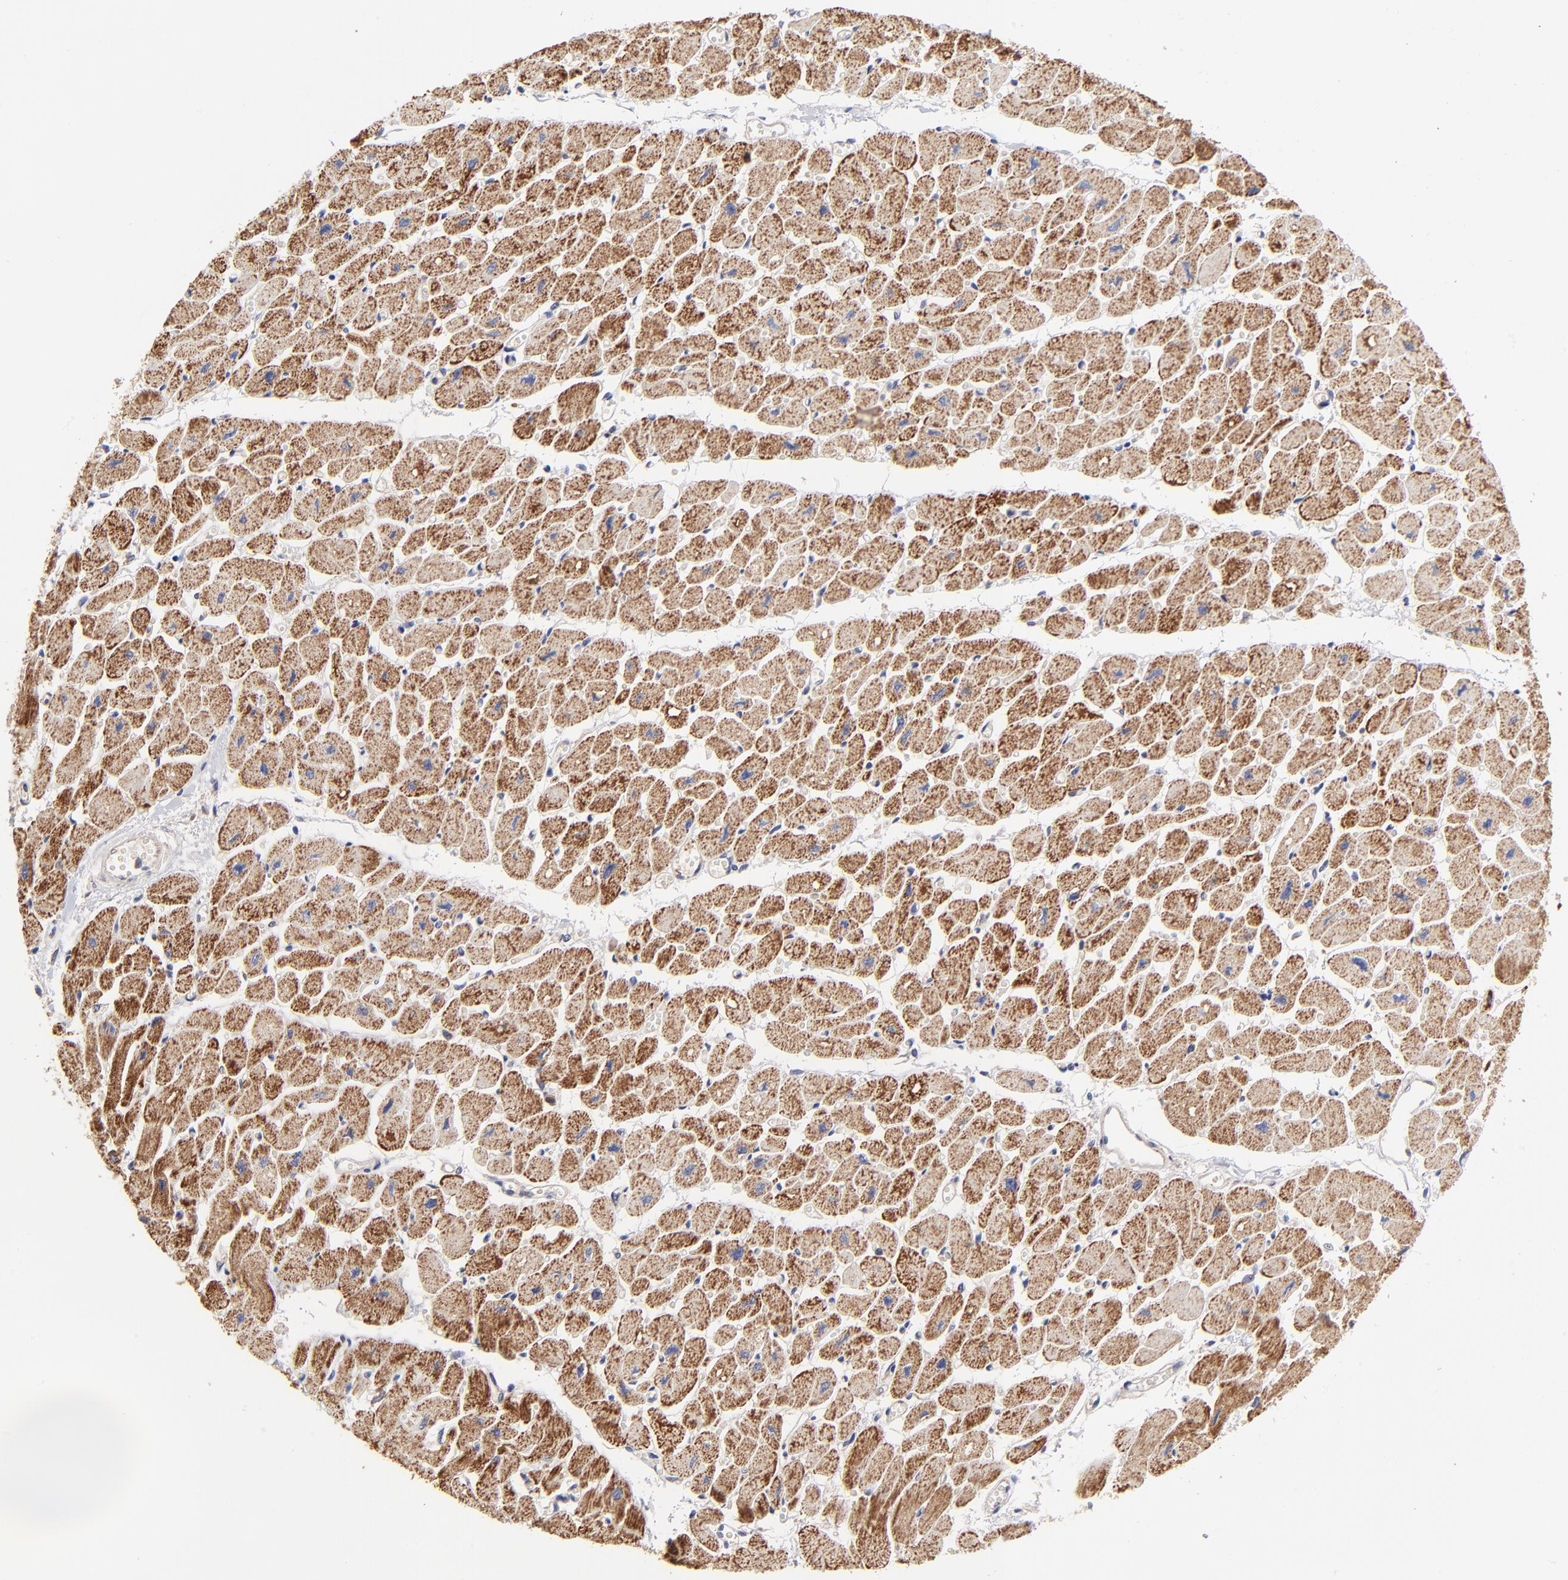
{"staining": {"intensity": "moderate", "quantity": ">75%", "location": "cytoplasmic/membranous"}, "tissue": "heart muscle", "cell_type": "Cardiomyocytes", "image_type": "normal", "snomed": [{"axis": "morphology", "description": "Normal tissue, NOS"}, {"axis": "topography", "description": "Heart"}], "caption": "Brown immunohistochemical staining in normal heart muscle shows moderate cytoplasmic/membranous staining in about >75% of cardiomyocytes. (DAB (3,3'-diaminobenzidine) = brown stain, brightfield microscopy at high magnification).", "gene": "FBXL12", "patient": {"sex": "female", "age": 54}}